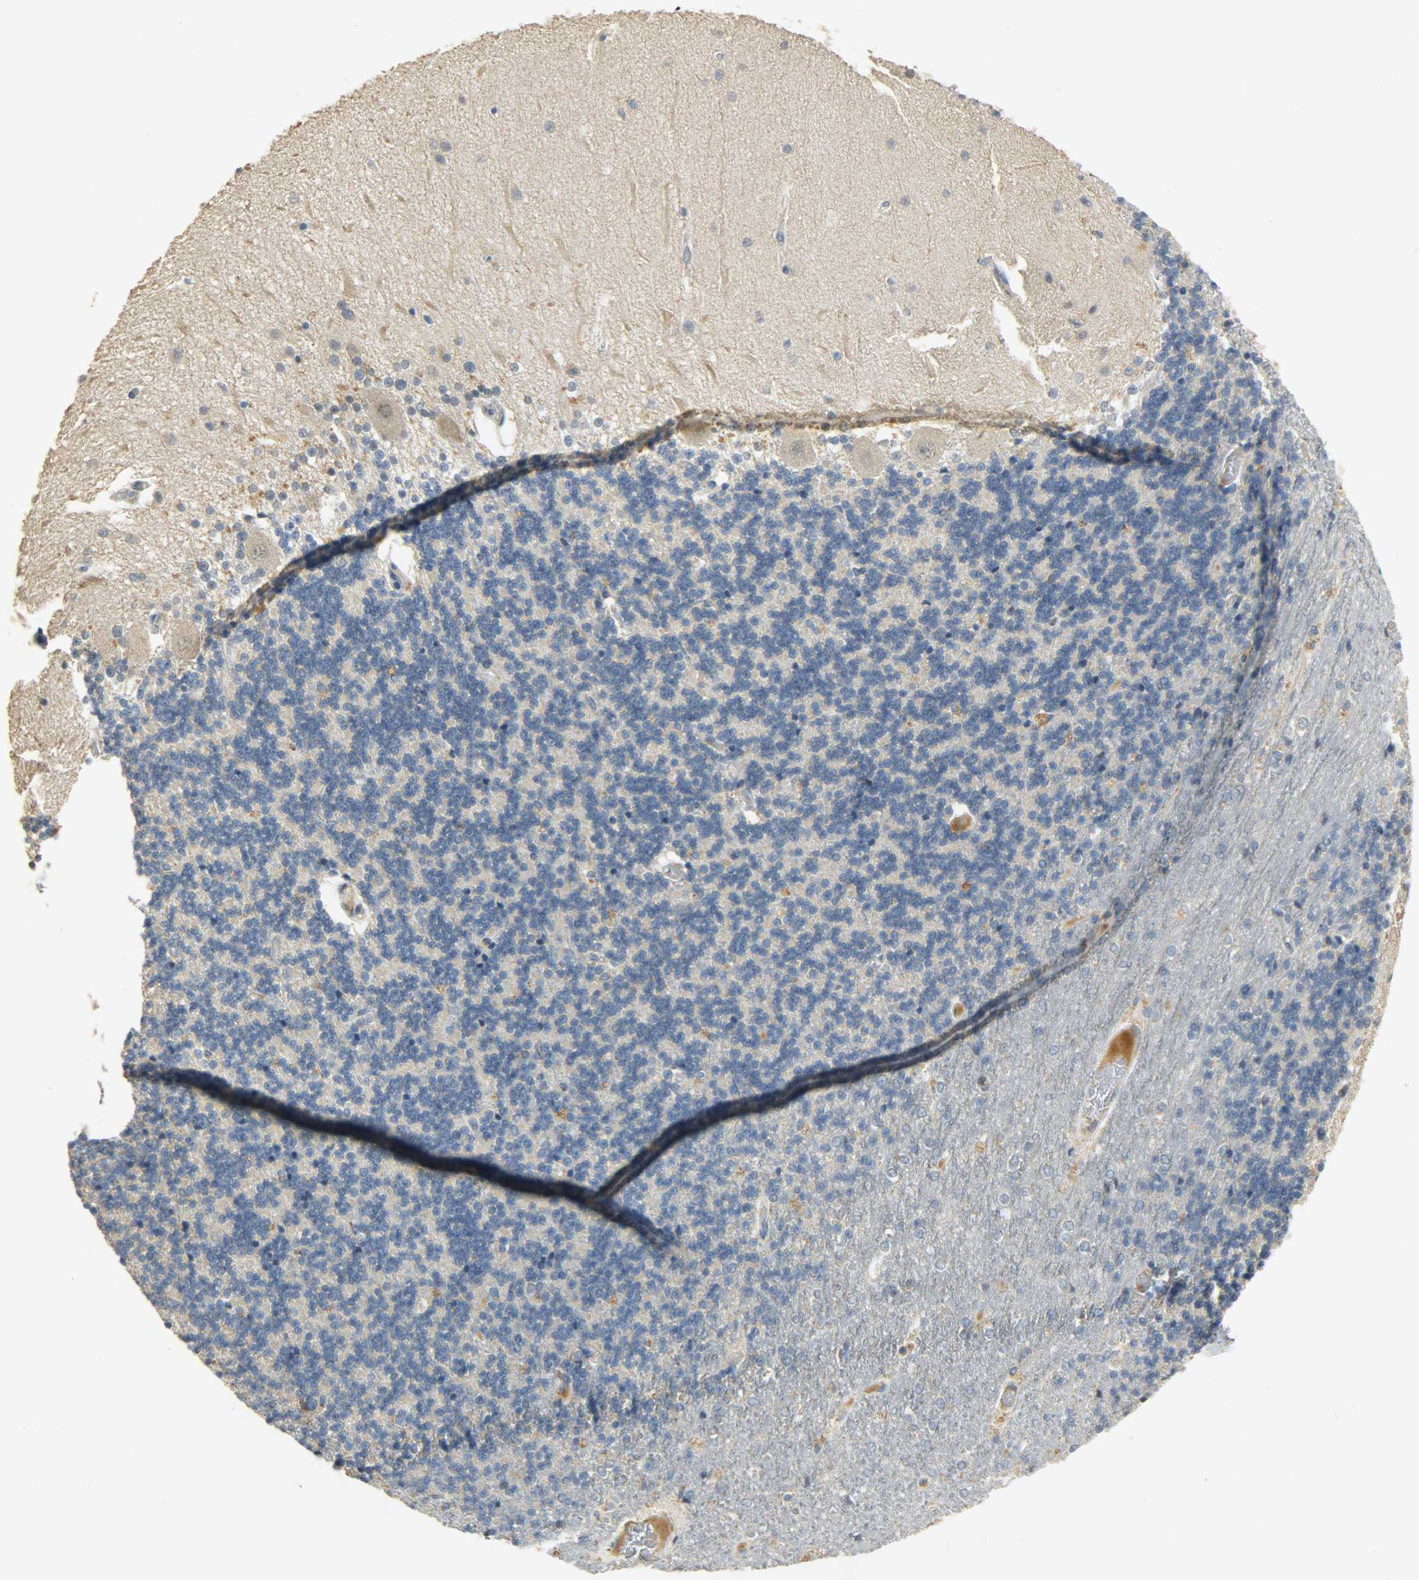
{"staining": {"intensity": "moderate", "quantity": ">75%", "location": "cytoplasmic/membranous"}, "tissue": "cerebellum", "cell_type": "Cells in granular layer", "image_type": "normal", "snomed": [{"axis": "morphology", "description": "Normal tissue, NOS"}, {"axis": "topography", "description": "Cerebellum"}], "caption": "High-power microscopy captured an immunohistochemistry image of unremarkable cerebellum, revealing moderate cytoplasmic/membranous expression in approximately >75% of cells in granular layer.", "gene": "HDHD5", "patient": {"sex": "female", "age": 54}}